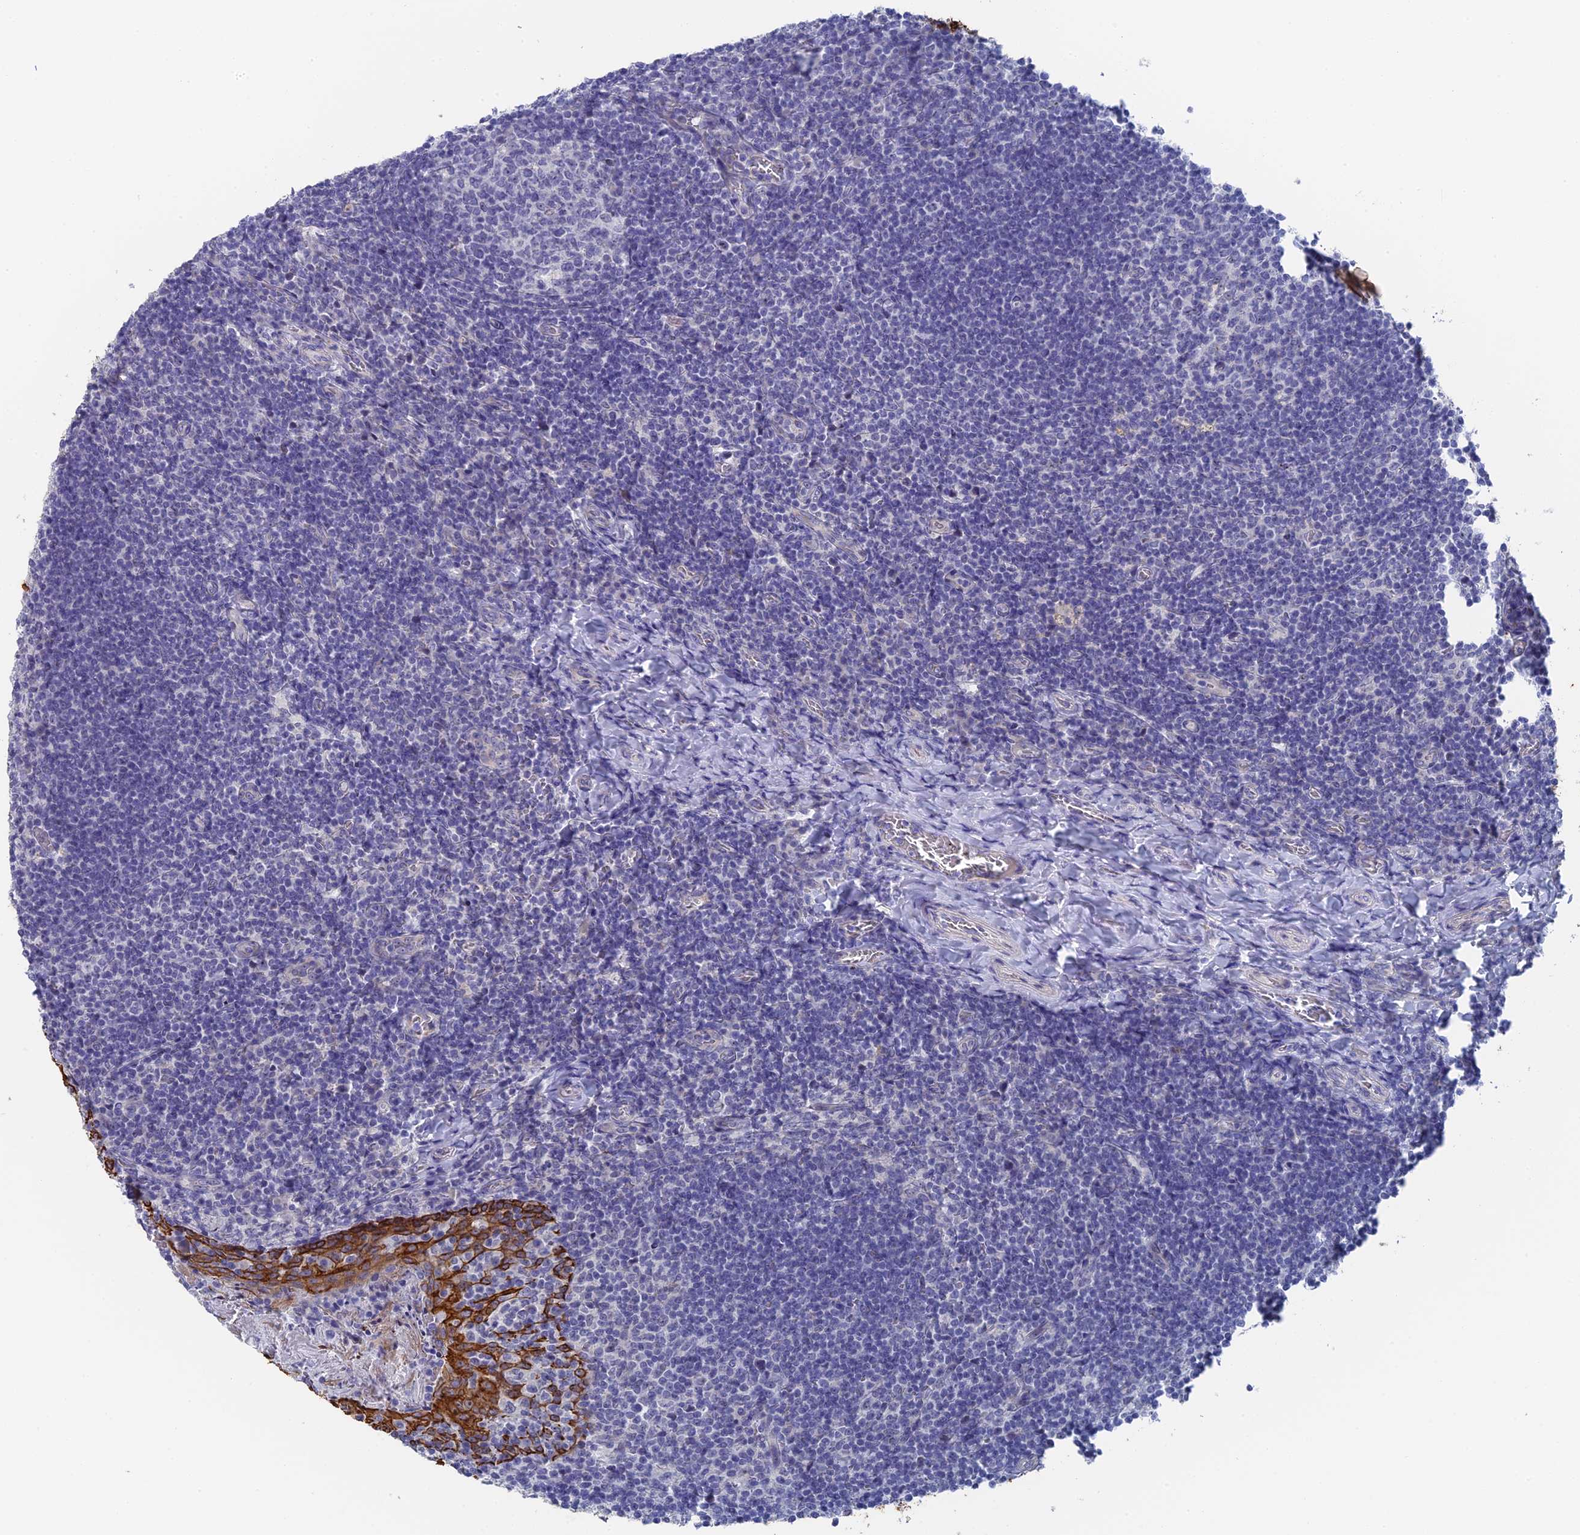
{"staining": {"intensity": "negative", "quantity": "none", "location": "none"}, "tissue": "tonsil", "cell_type": "Germinal center cells", "image_type": "normal", "snomed": [{"axis": "morphology", "description": "Normal tissue, NOS"}, {"axis": "topography", "description": "Tonsil"}], "caption": "This is a histopathology image of immunohistochemistry (IHC) staining of benign tonsil, which shows no positivity in germinal center cells.", "gene": "SRFBP1", "patient": {"sex": "female", "age": 10}}